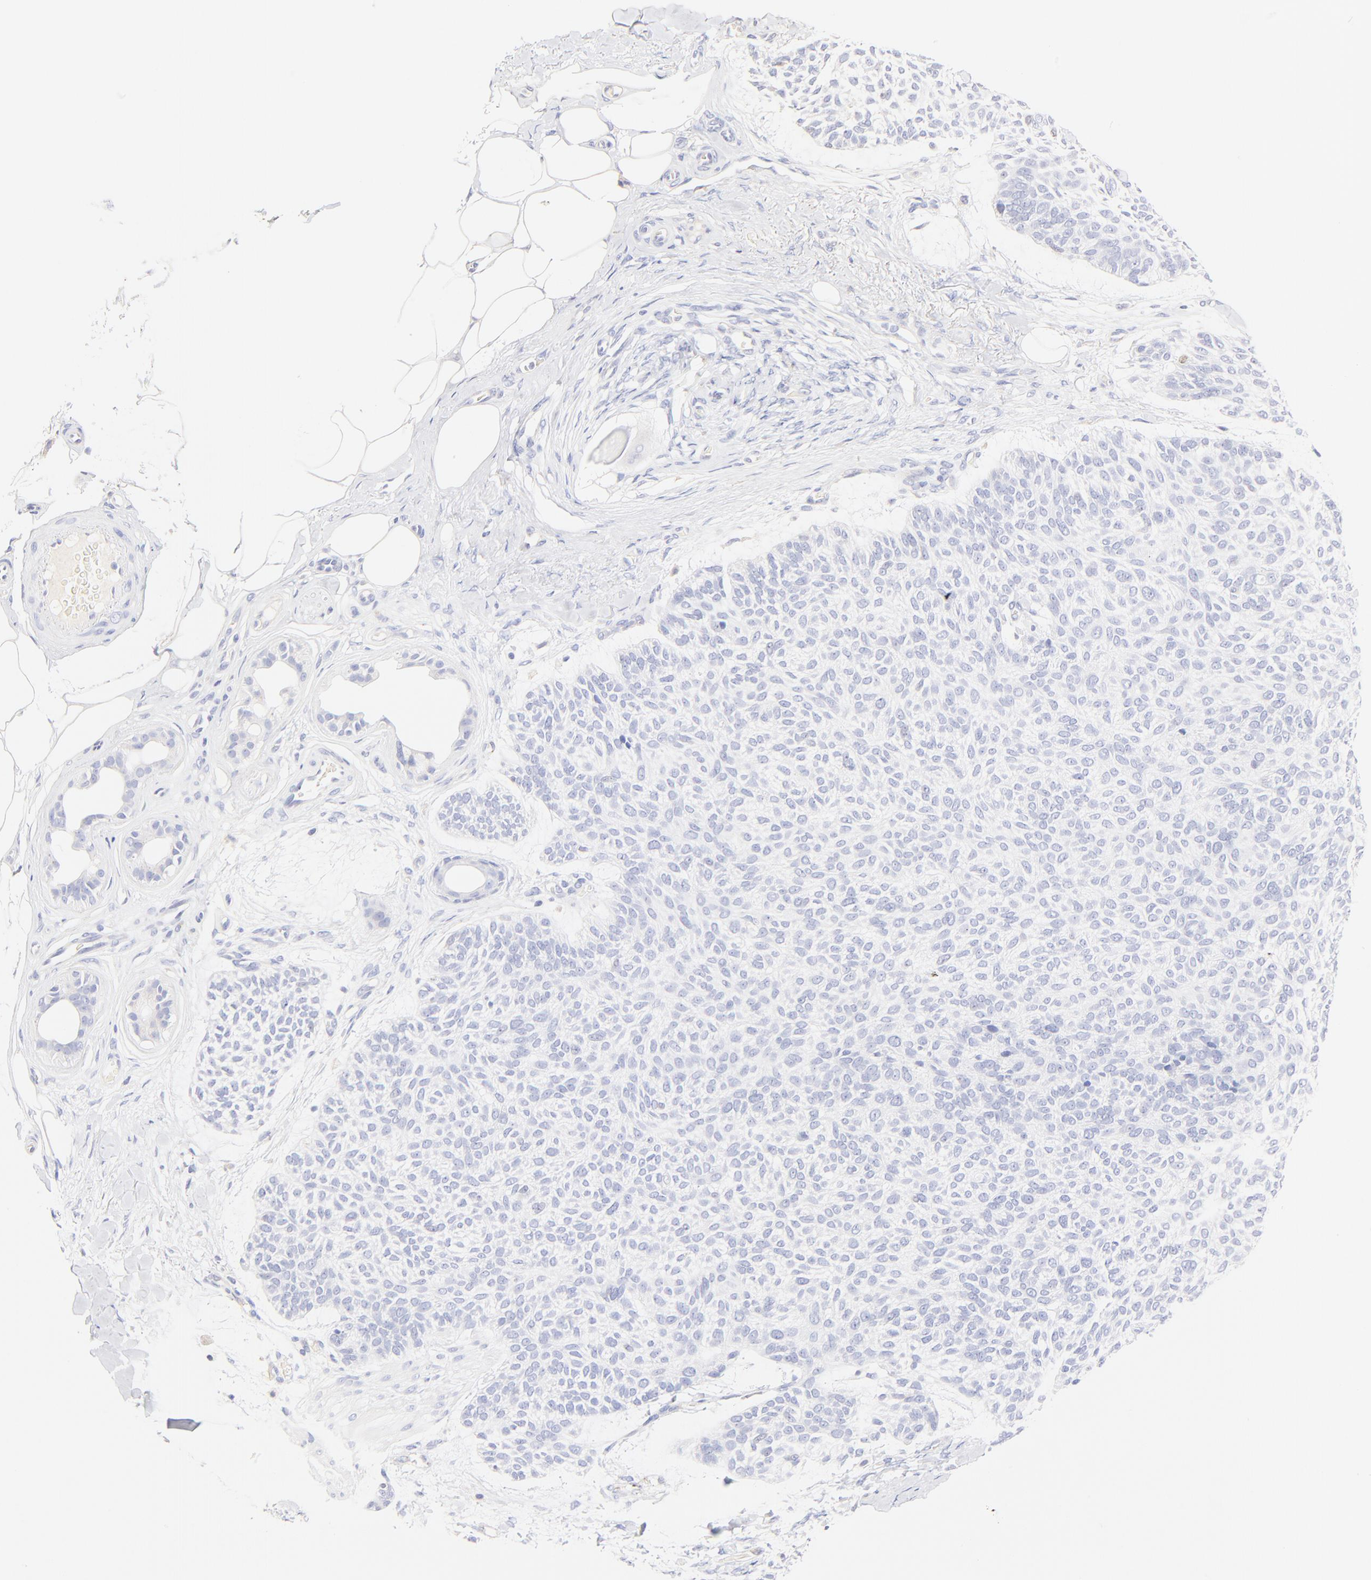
{"staining": {"intensity": "negative", "quantity": "none", "location": "none"}, "tissue": "skin cancer", "cell_type": "Tumor cells", "image_type": "cancer", "snomed": [{"axis": "morphology", "description": "Normal tissue, NOS"}, {"axis": "morphology", "description": "Basal cell carcinoma"}, {"axis": "topography", "description": "Skin"}], "caption": "Tumor cells show no significant protein staining in skin cancer. (DAB IHC with hematoxylin counter stain).", "gene": "ASB9", "patient": {"sex": "female", "age": 70}}